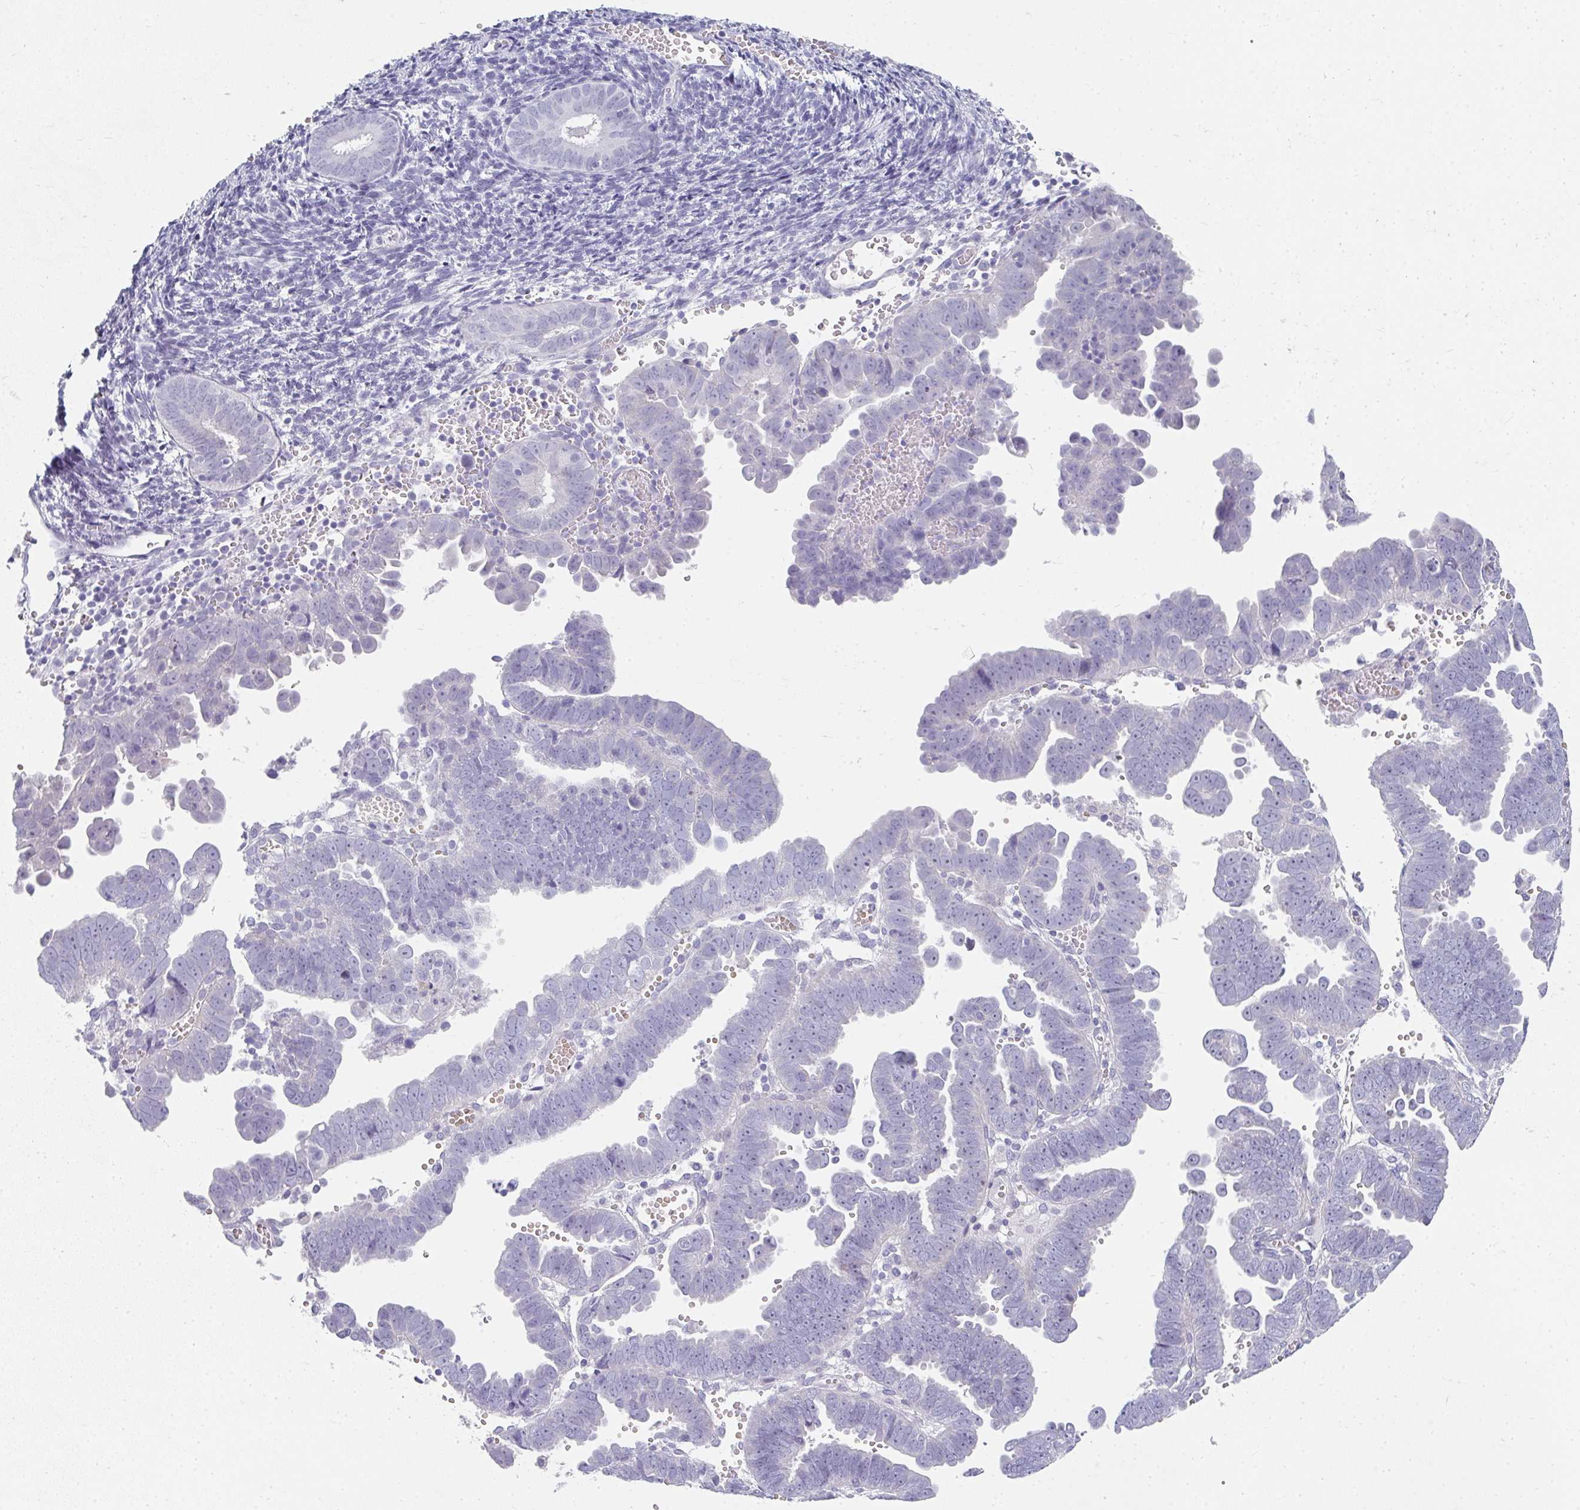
{"staining": {"intensity": "negative", "quantity": "none", "location": "none"}, "tissue": "endometrial cancer", "cell_type": "Tumor cells", "image_type": "cancer", "snomed": [{"axis": "morphology", "description": "Adenocarcinoma, NOS"}, {"axis": "topography", "description": "Endometrium"}], "caption": "This is an IHC histopathology image of human endometrial cancer. There is no expression in tumor cells.", "gene": "NEU2", "patient": {"sex": "female", "age": 75}}